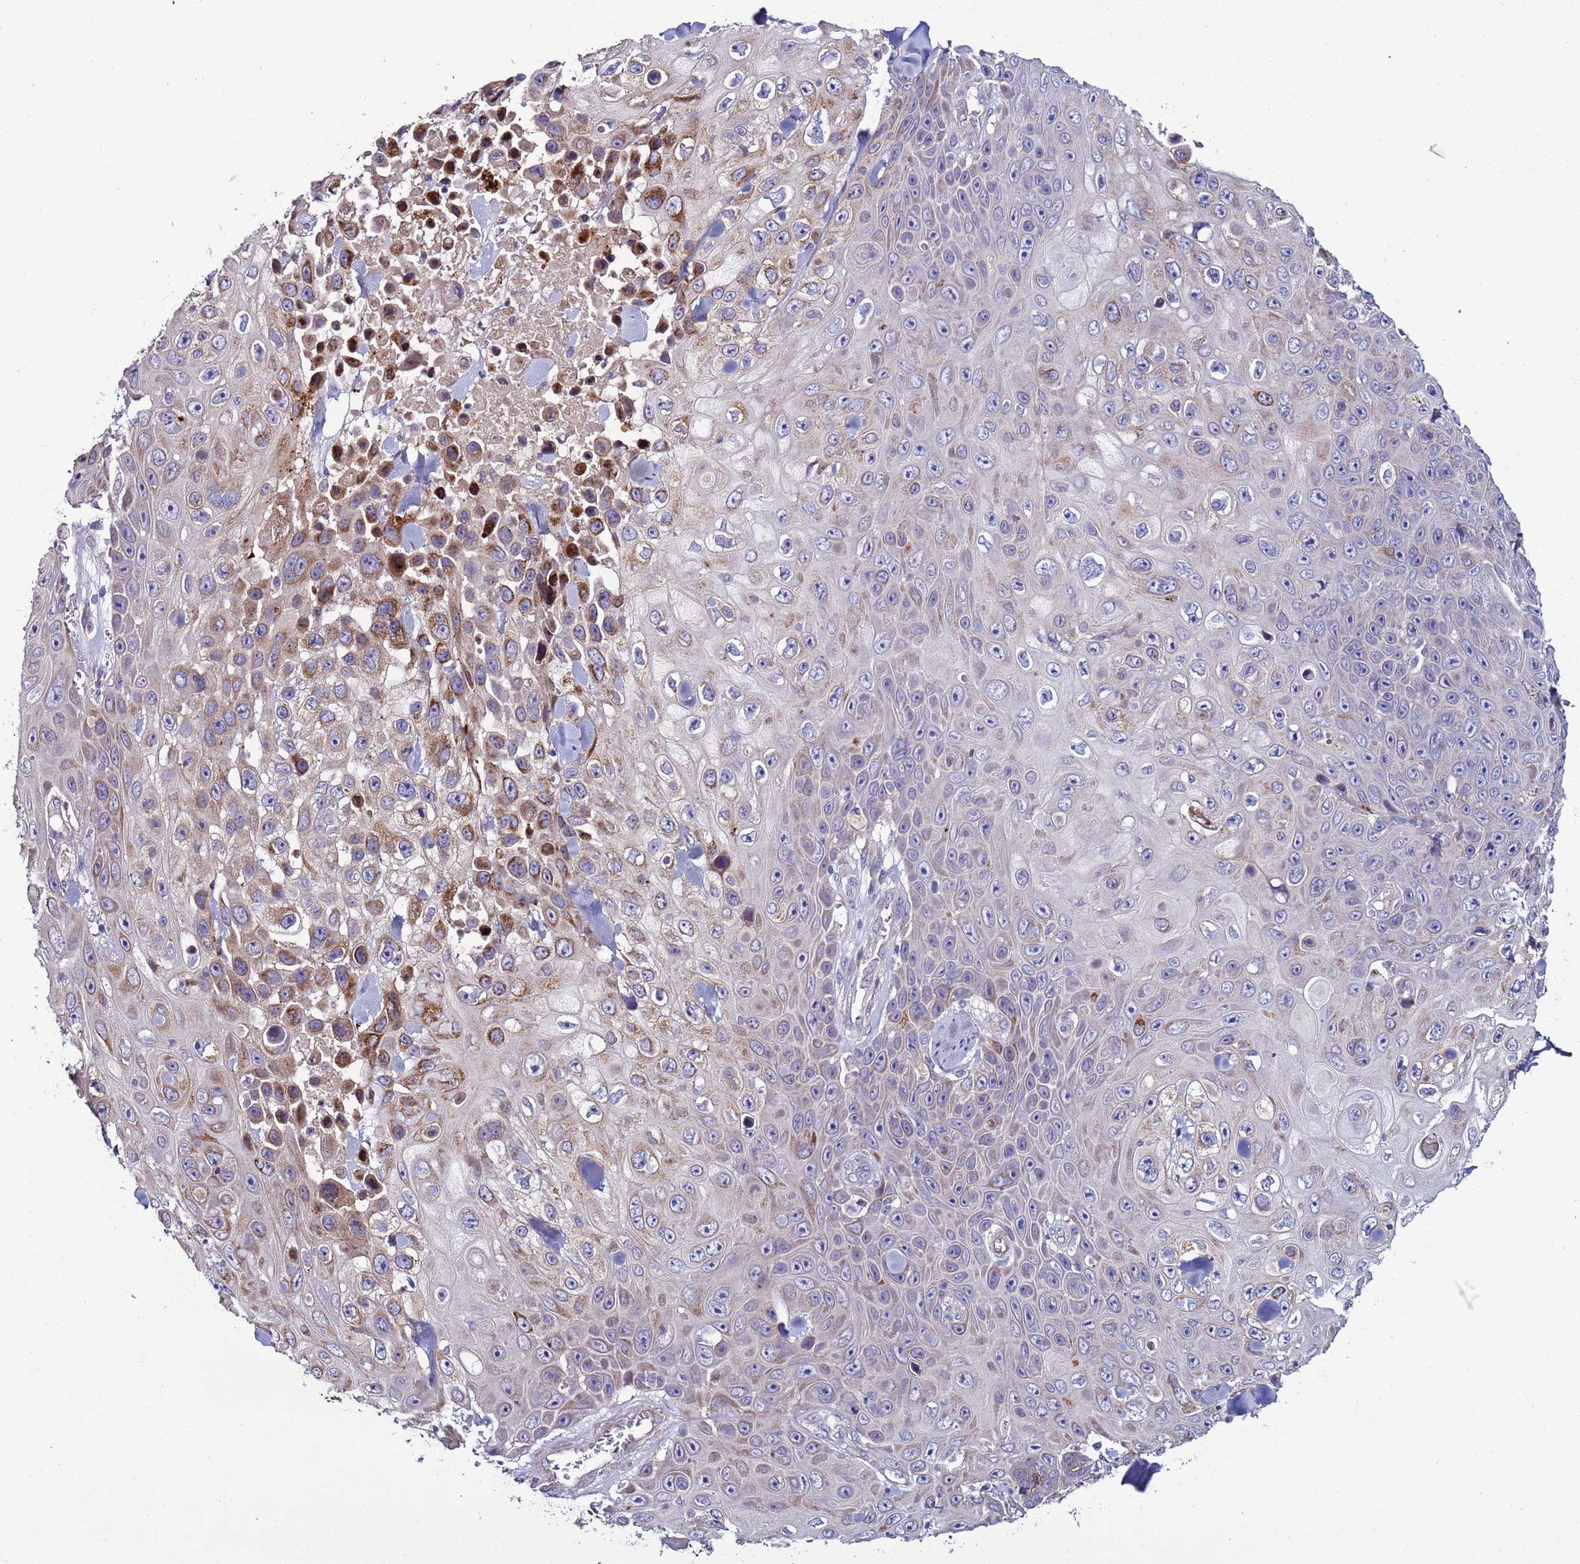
{"staining": {"intensity": "moderate", "quantity": "<25%", "location": "cytoplasmic/membranous"}, "tissue": "skin cancer", "cell_type": "Tumor cells", "image_type": "cancer", "snomed": [{"axis": "morphology", "description": "Squamous cell carcinoma, NOS"}, {"axis": "topography", "description": "Skin"}], "caption": "Immunohistochemistry (IHC) (DAB (3,3'-diaminobenzidine)) staining of skin cancer exhibits moderate cytoplasmic/membranous protein expression in about <25% of tumor cells.", "gene": "RABL2B", "patient": {"sex": "male", "age": 82}}